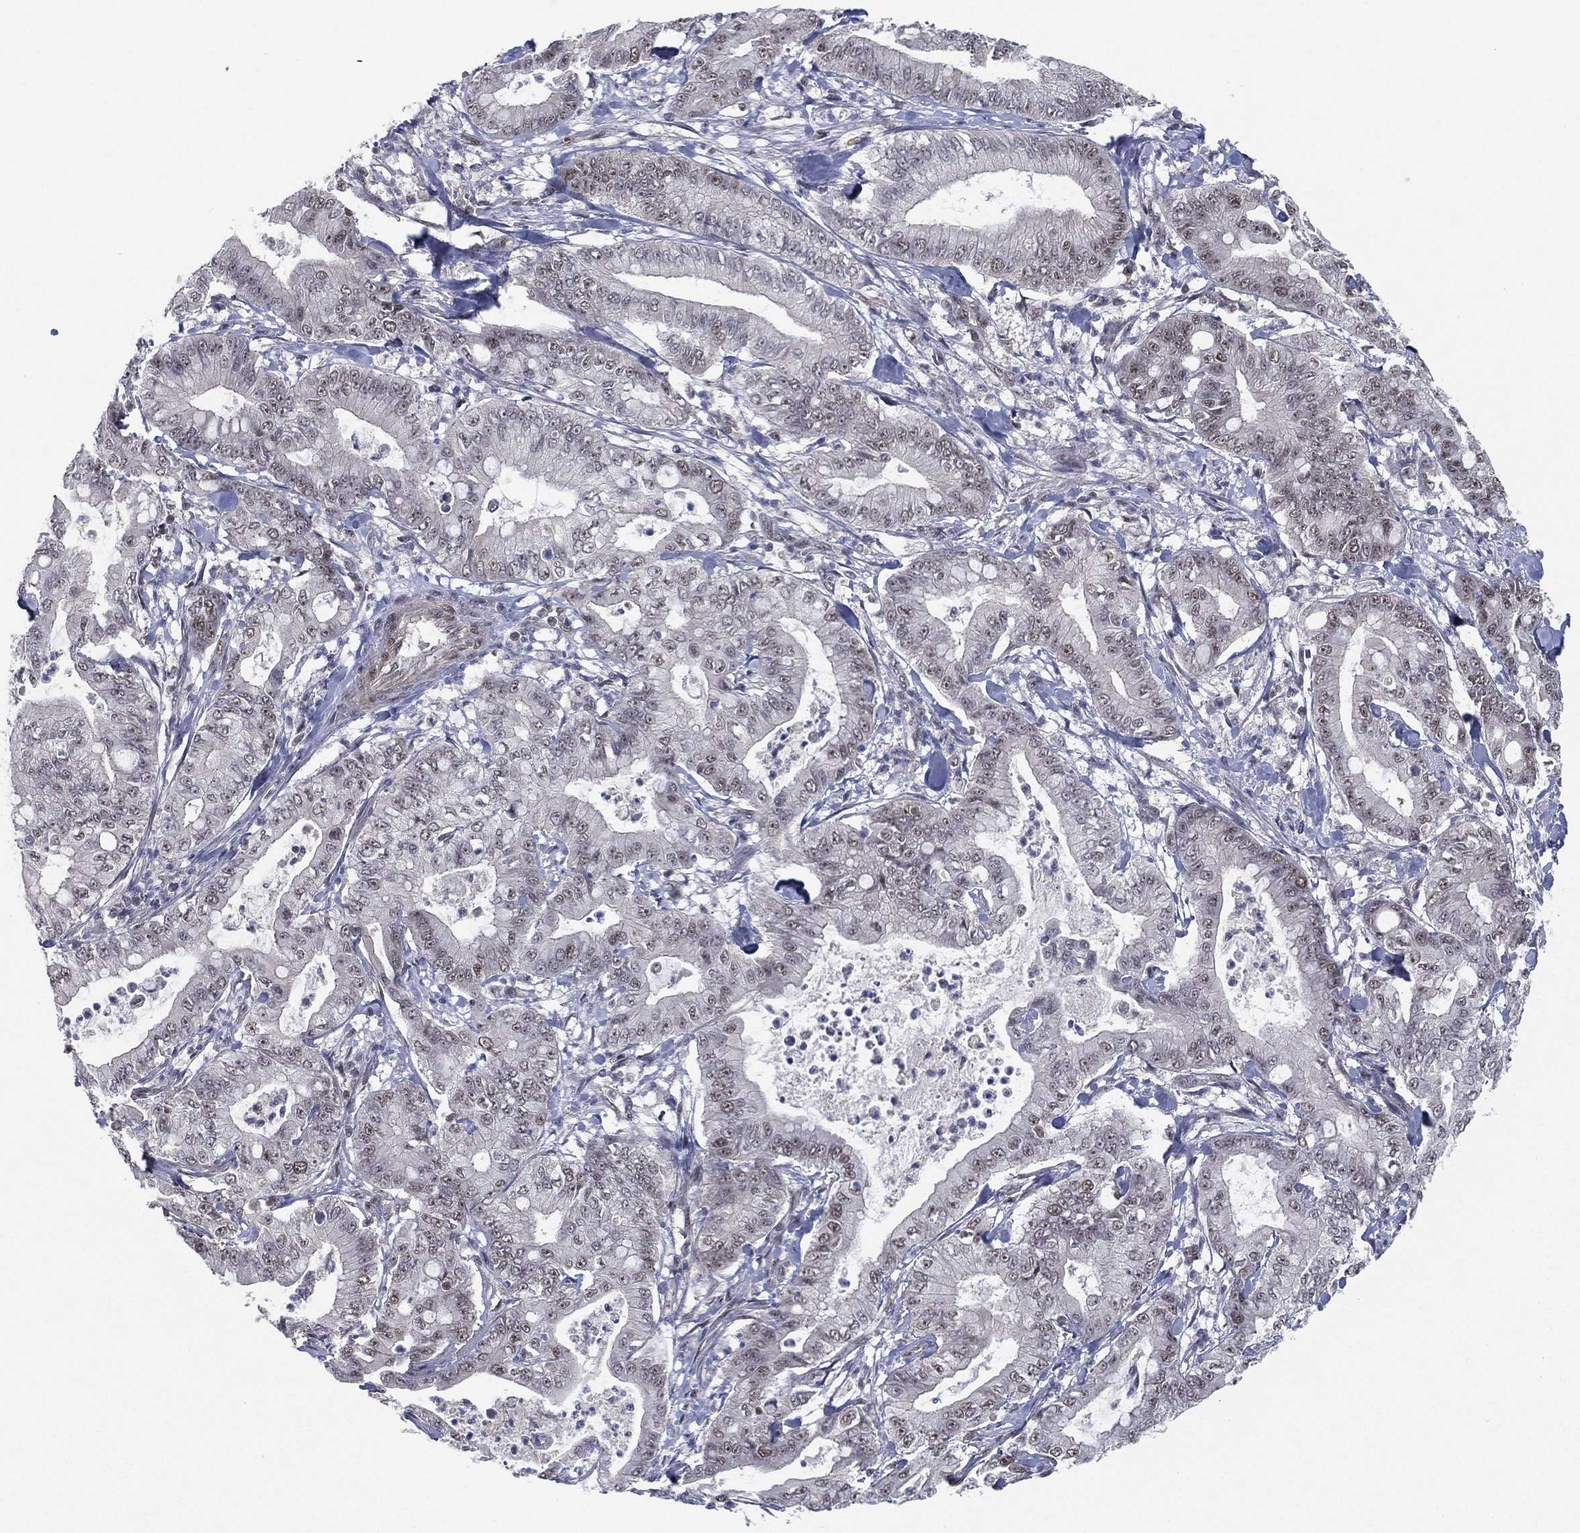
{"staining": {"intensity": "negative", "quantity": "none", "location": "none"}, "tissue": "pancreatic cancer", "cell_type": "Tumor cells", "image_type": "cancer", "snomed": [{"axis": "morphology", "description": "Adenocarcinoma, NOS"}, {"axis": "topography", "description": "Pancreas"}], "caption": "An image of pancreatic adenocarcinoma stained for a protein reveals no brown staining in tumor cells.", "gene": "DGCR8", "patient": {"sex": "male", "age": 71}}